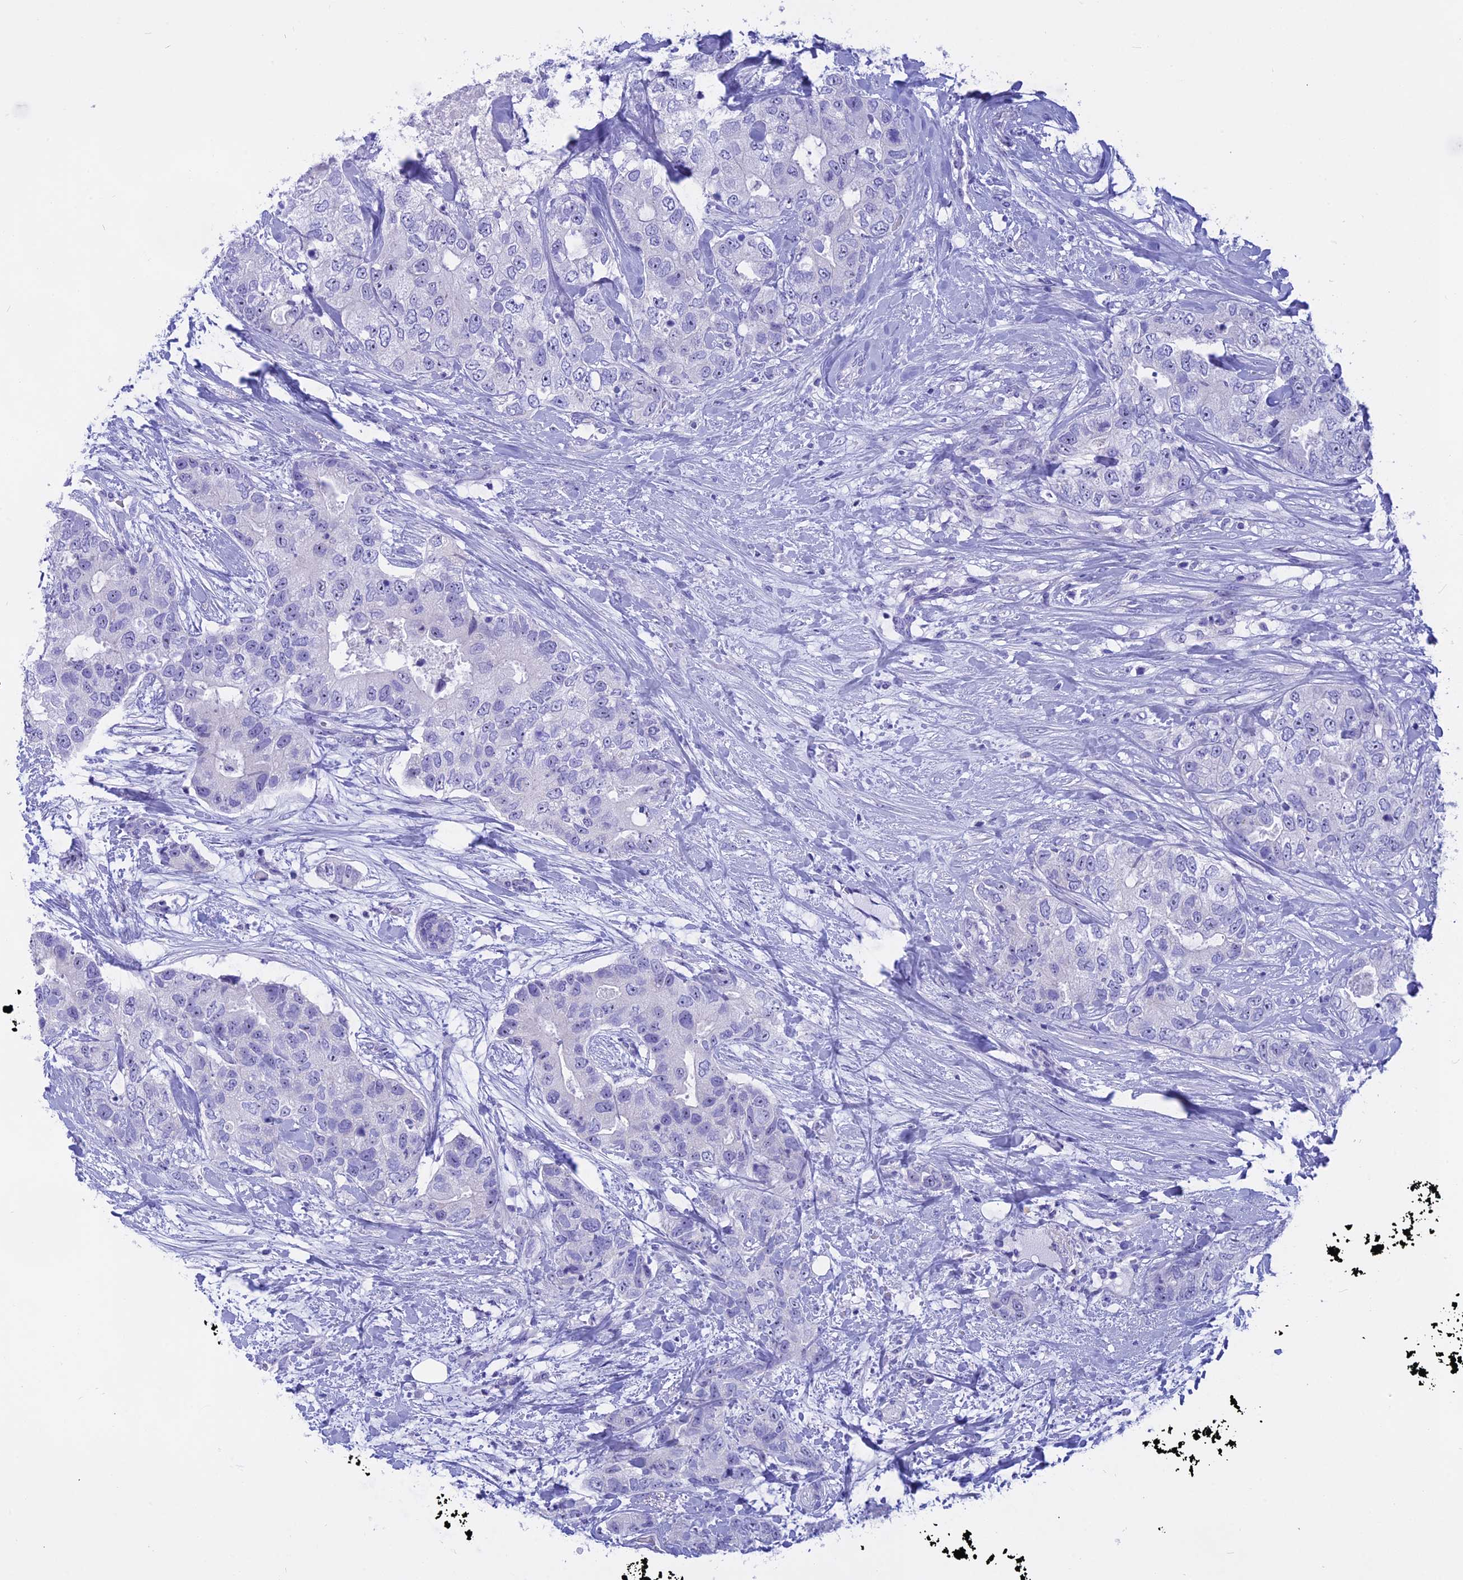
{"staining": {"intensity": "negative", "quantity": "none", "location": "none"}, "tissue": "breast cancer", "cell_type": "Tumor cells", "image_type": "cancer", "snomed": [{"axis": "morphology", "description": "Duct carcinoma"}, {"axis": "topography", "description": "Breast"}], "caption": "Tumor cells are negative for brown protein staining in breast intraductal carcinoma.", "gene": "ISCA1", "patient": {"sex": "female", "age": 62}}